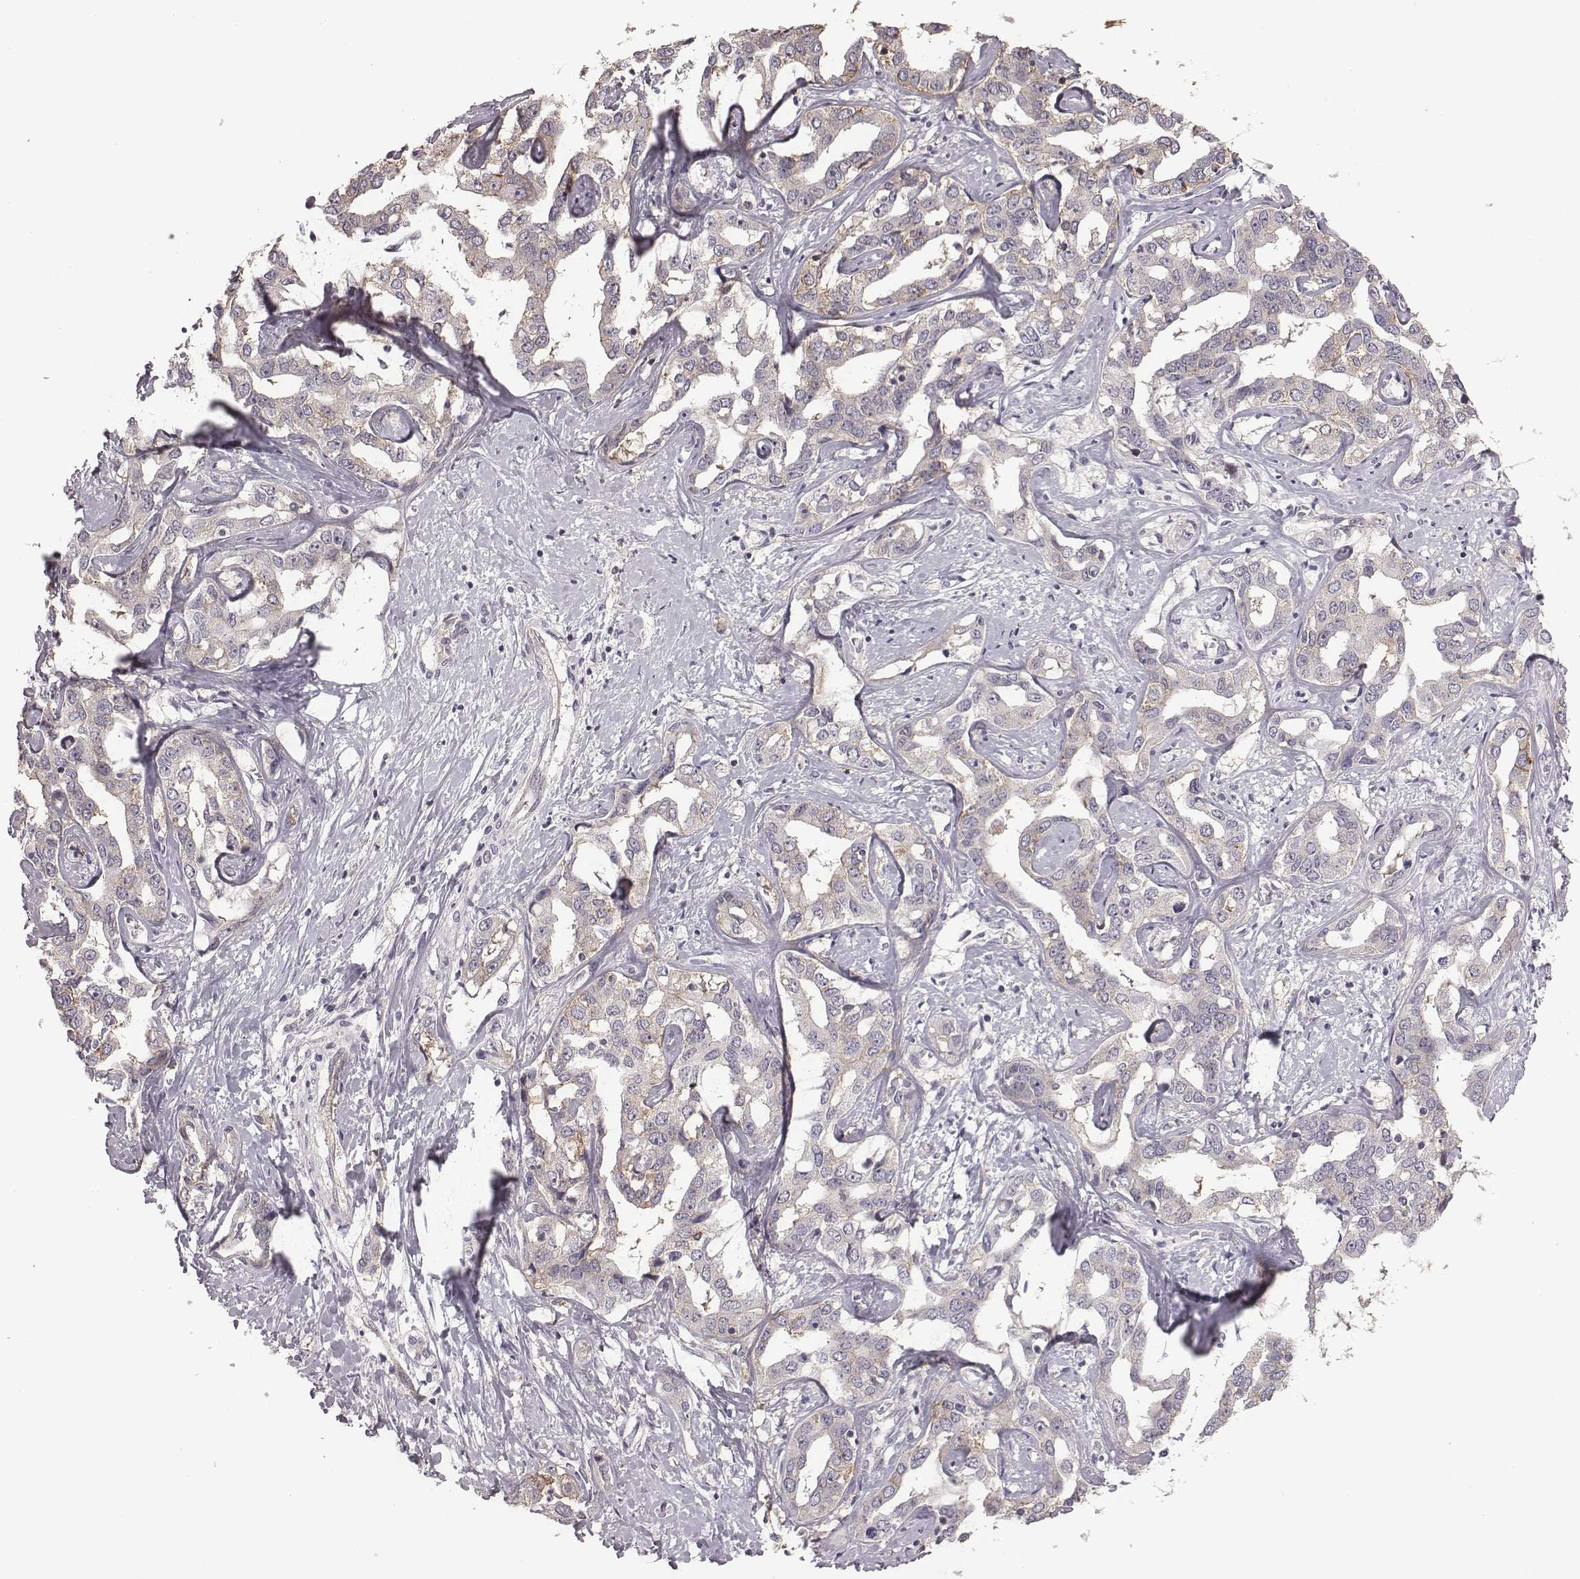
{"staining": {"intensity": "moderate", "quantity": "25%-75%", "location": "cytoplasmic/membranous"}, "tissue": "liver cancer", "cell_type": "Tumor cells", "image_type": "cancer", "snomed": [{"axis": "morphology", "description": "Cholangiocarcinoma"}, {"axis": "topography", "description": "Liver"}], "caption": "This is an image of immunohistochemistry staining of liver cancer (cholangiocarcinoma), which shows moderate staining in the cytoplasmic/membranous of tumor cells.", "gene": "BICDL1", "patient": {"sex": "male", "age": 59}}